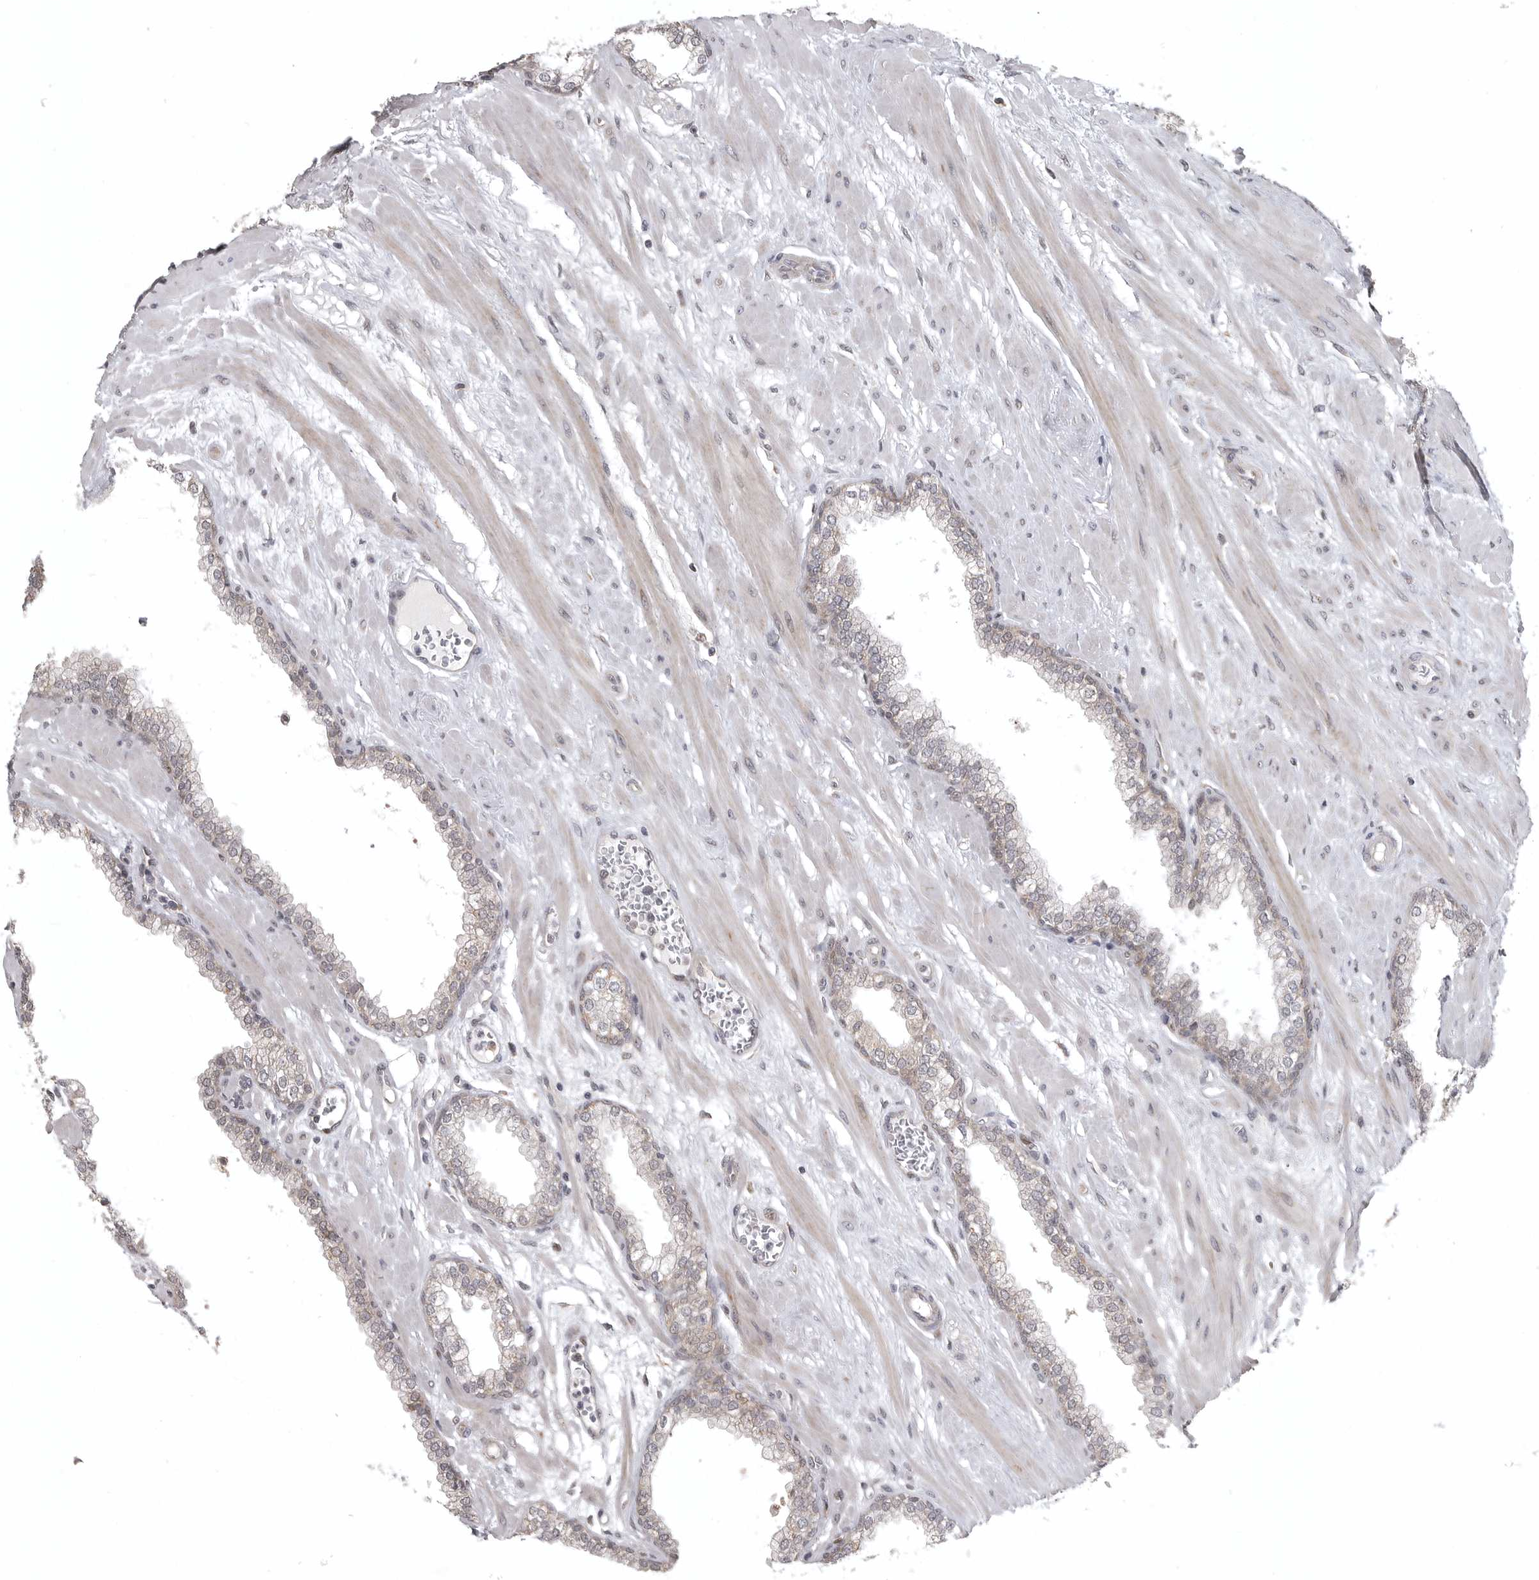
{"staining": {"intensity": "weak", "quantity": "<25%", "location": "cytoplasmic/membranous"}, "tissue": "prostate", "cell_type": "Glandular cells", "image_type": "normal", "snomed": [{"axis": "morphology", "description": "Normal tissue, NOS"}, {"axis": "morphology", "description": "Urothelial carcinoma, Low grade"}, {"axis": "topography", "description": "Urinary bladder"}, {"axis": "topography", "description": "Prostate"}], "caption": "Immunohistochemical staining of benign prostate displays no significant staining in glandular cells.", "gene": "POLE2", "patient": {"sex": "male", "age": 60}}